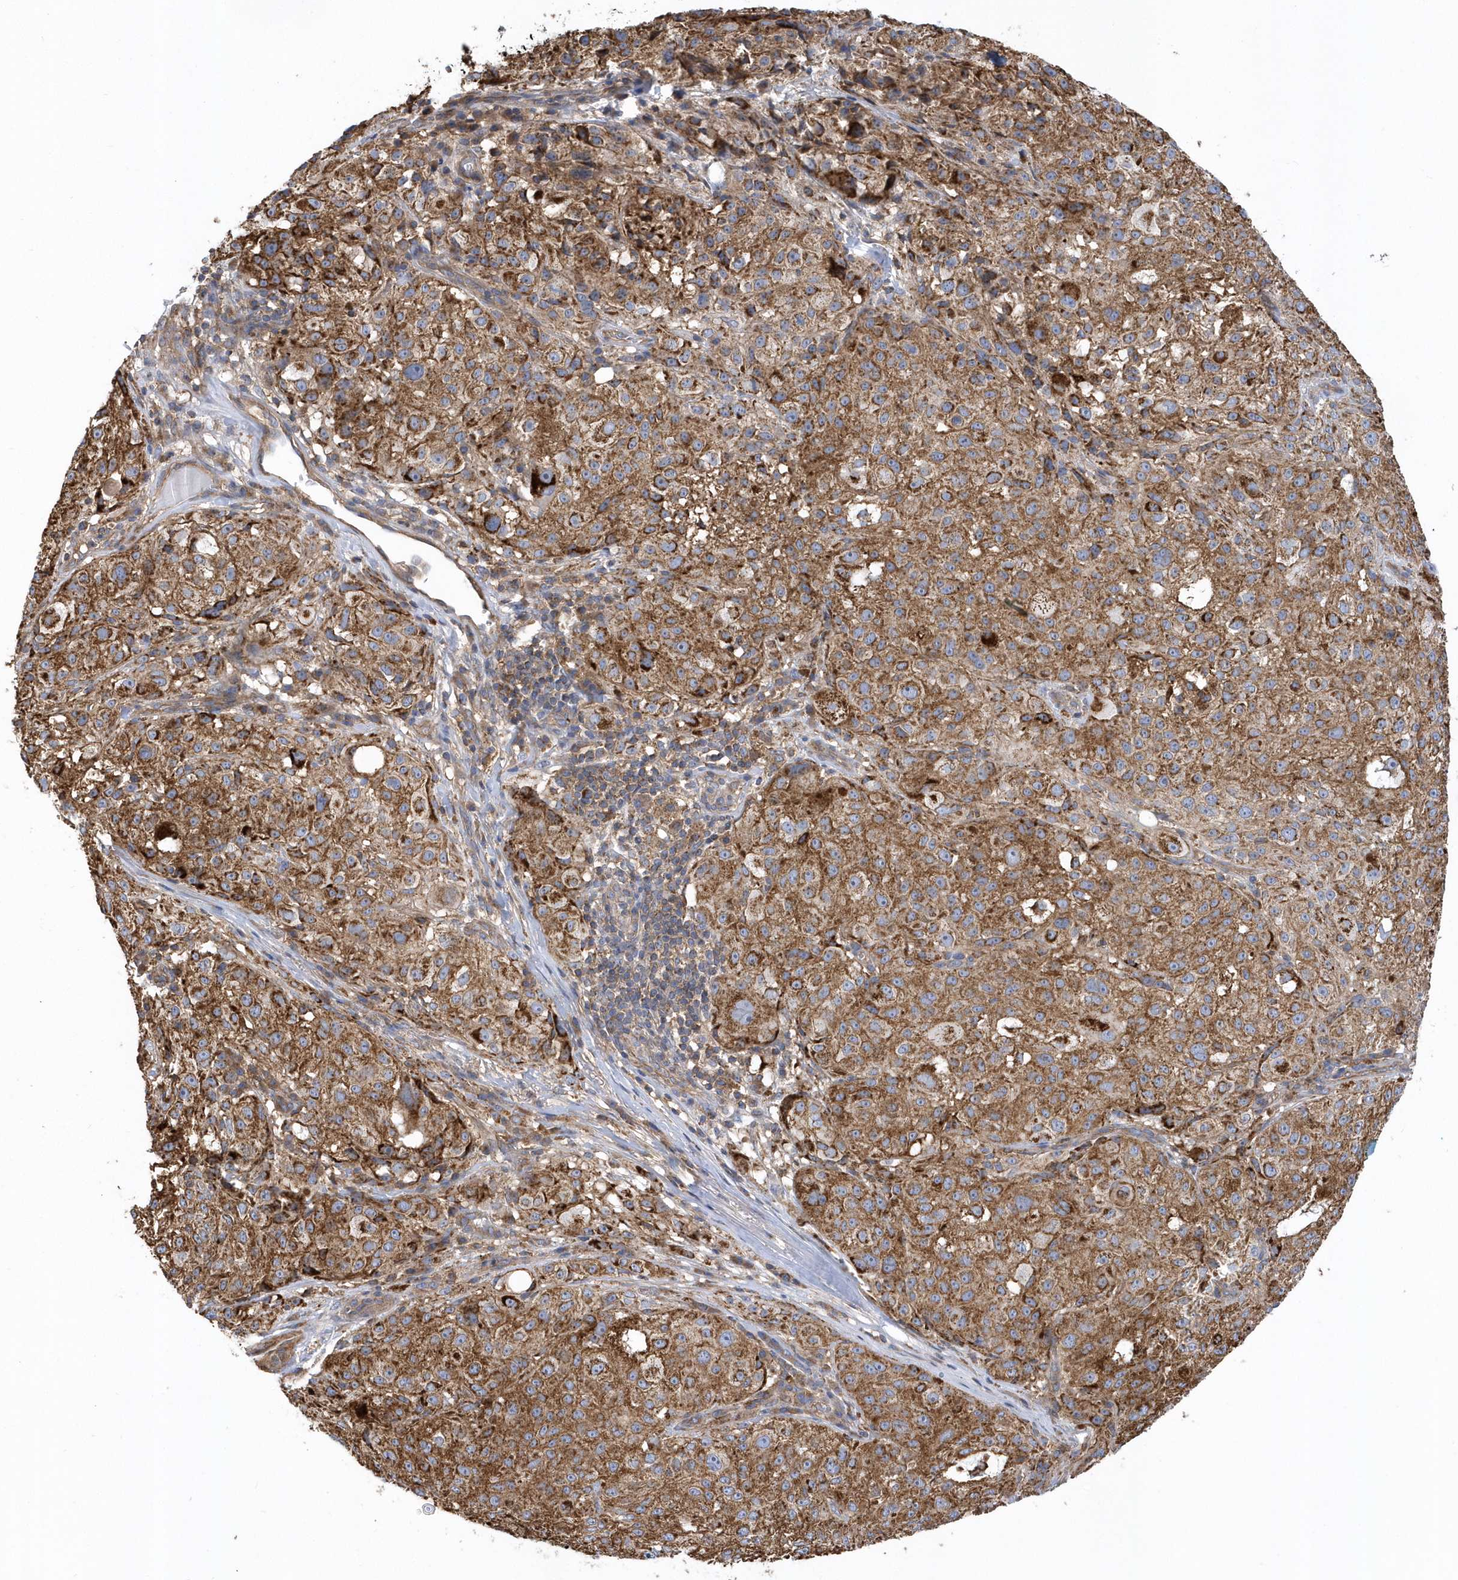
{"staining": {"intensity": "strong", "quantity": ">75%", "location": "cytoplasmic/membranous"}, "tissue": "melanoma", "cell_type": "Tumor cells", "image_type": "cancer", "snomed": [{"axis": "morphology", "description": "Necrosis, NOS"}, {"axis": "morphology", "description": "Malignant melanoma, NOS"}, {"axis": "topography", "description": "Skin"}], "caption": "Malignant melanoma stained for a protein exhibits strong cytoplasmic/membranous positivity in tumor cells. (DAB (3,3'-diaminobenzidine) IHC, brown staining for protein, blue staining for nuclei).", "gene": "TRAIP", "patient": {"sex": "female", "age": 87}}